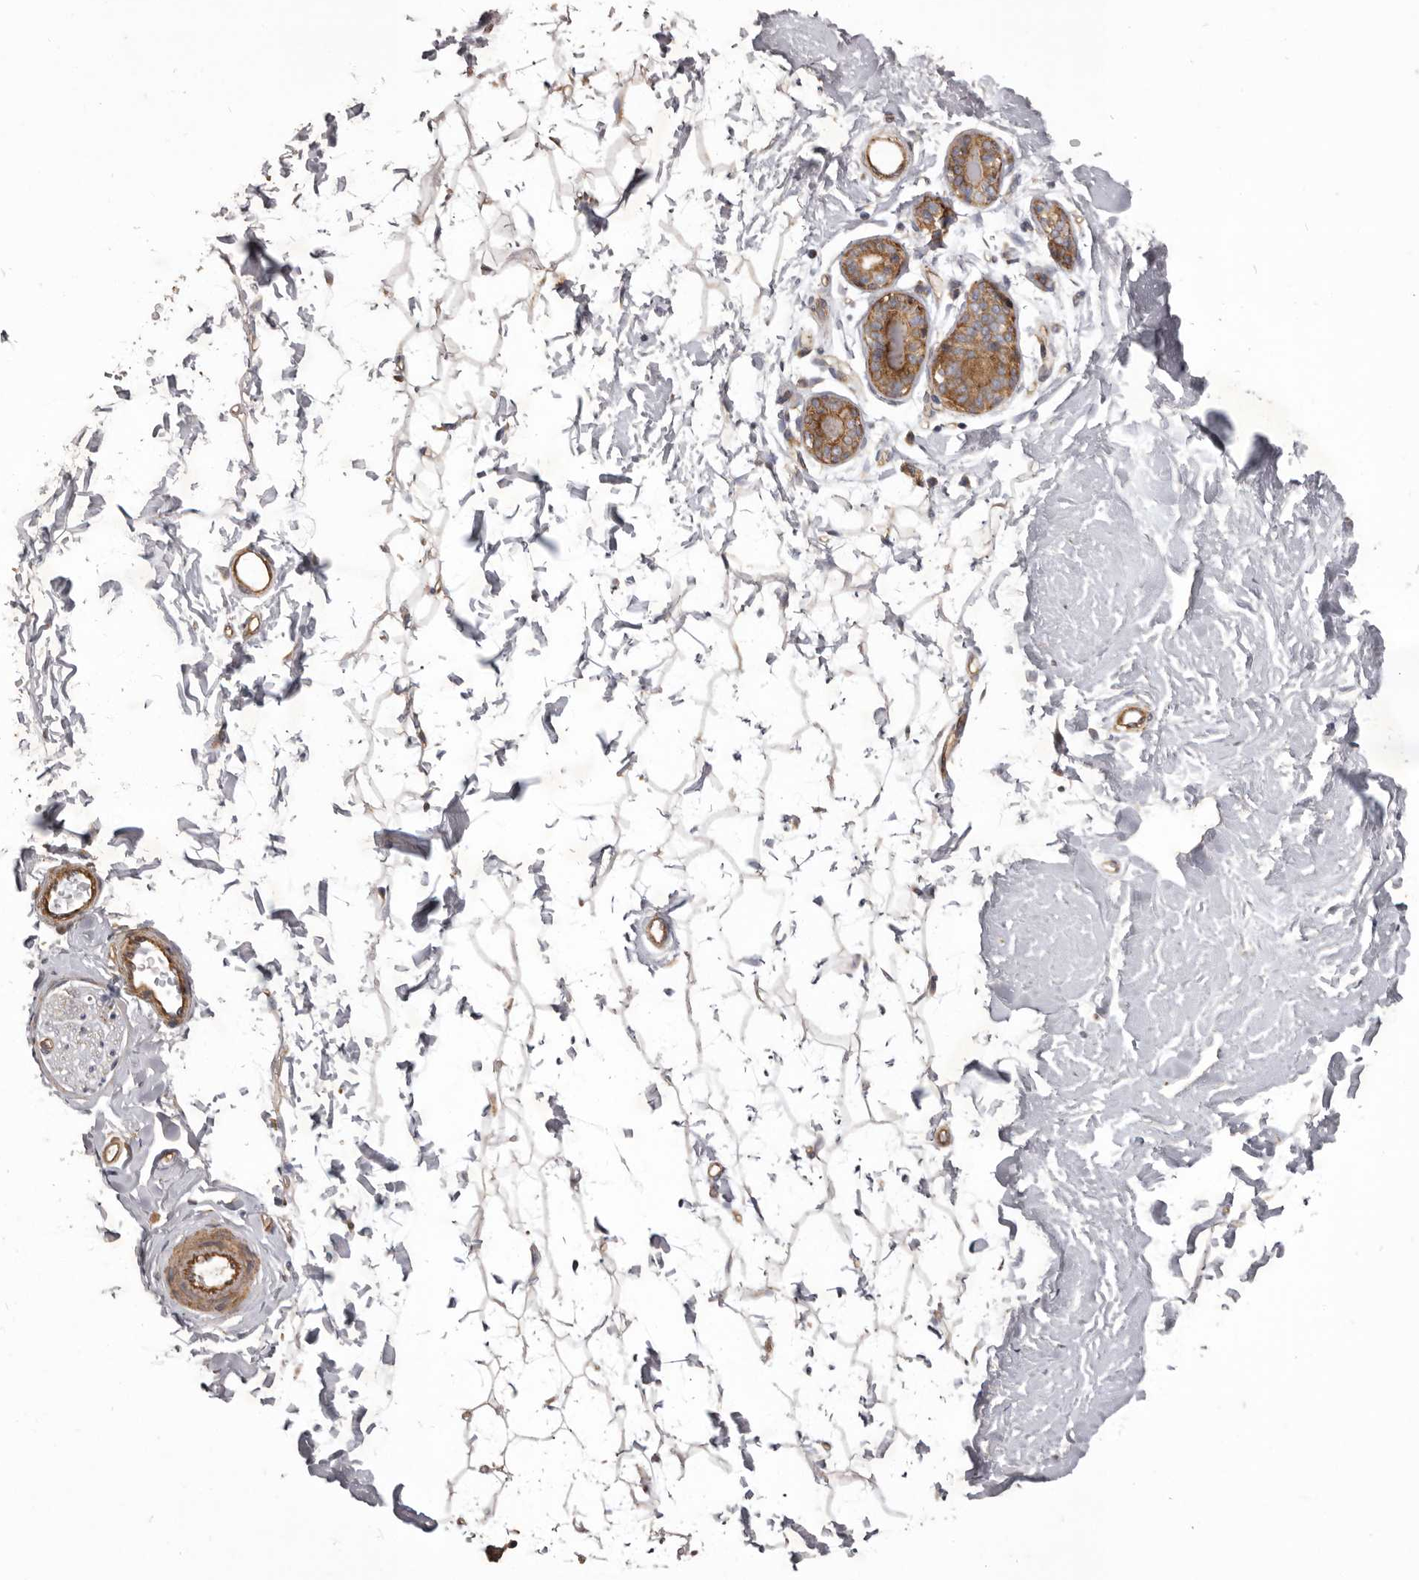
{"staining": {"intensity": "negative", "quantity": "none", "location": "none"}, "tissue": "adipose tissue", "cell_type": "Adipocytes", "image_type": "normal", "snomed": [{"axis": "morphology", "description": "Normal tissue, NOS"}, {"axis": "topography", "description": "Breast"}], "caption": "High power microscopy photomicrograph of an immunohistochemistry (IHC) image of benign adipose tissue, revealing no significant staining in adipocytes. (DAB (3,3'-diaminobenzidine) IHC visualized using brightfield microscopy, high magnification).", "gene": "VPS45", "patient": {"sex": "female", "age": 23}}